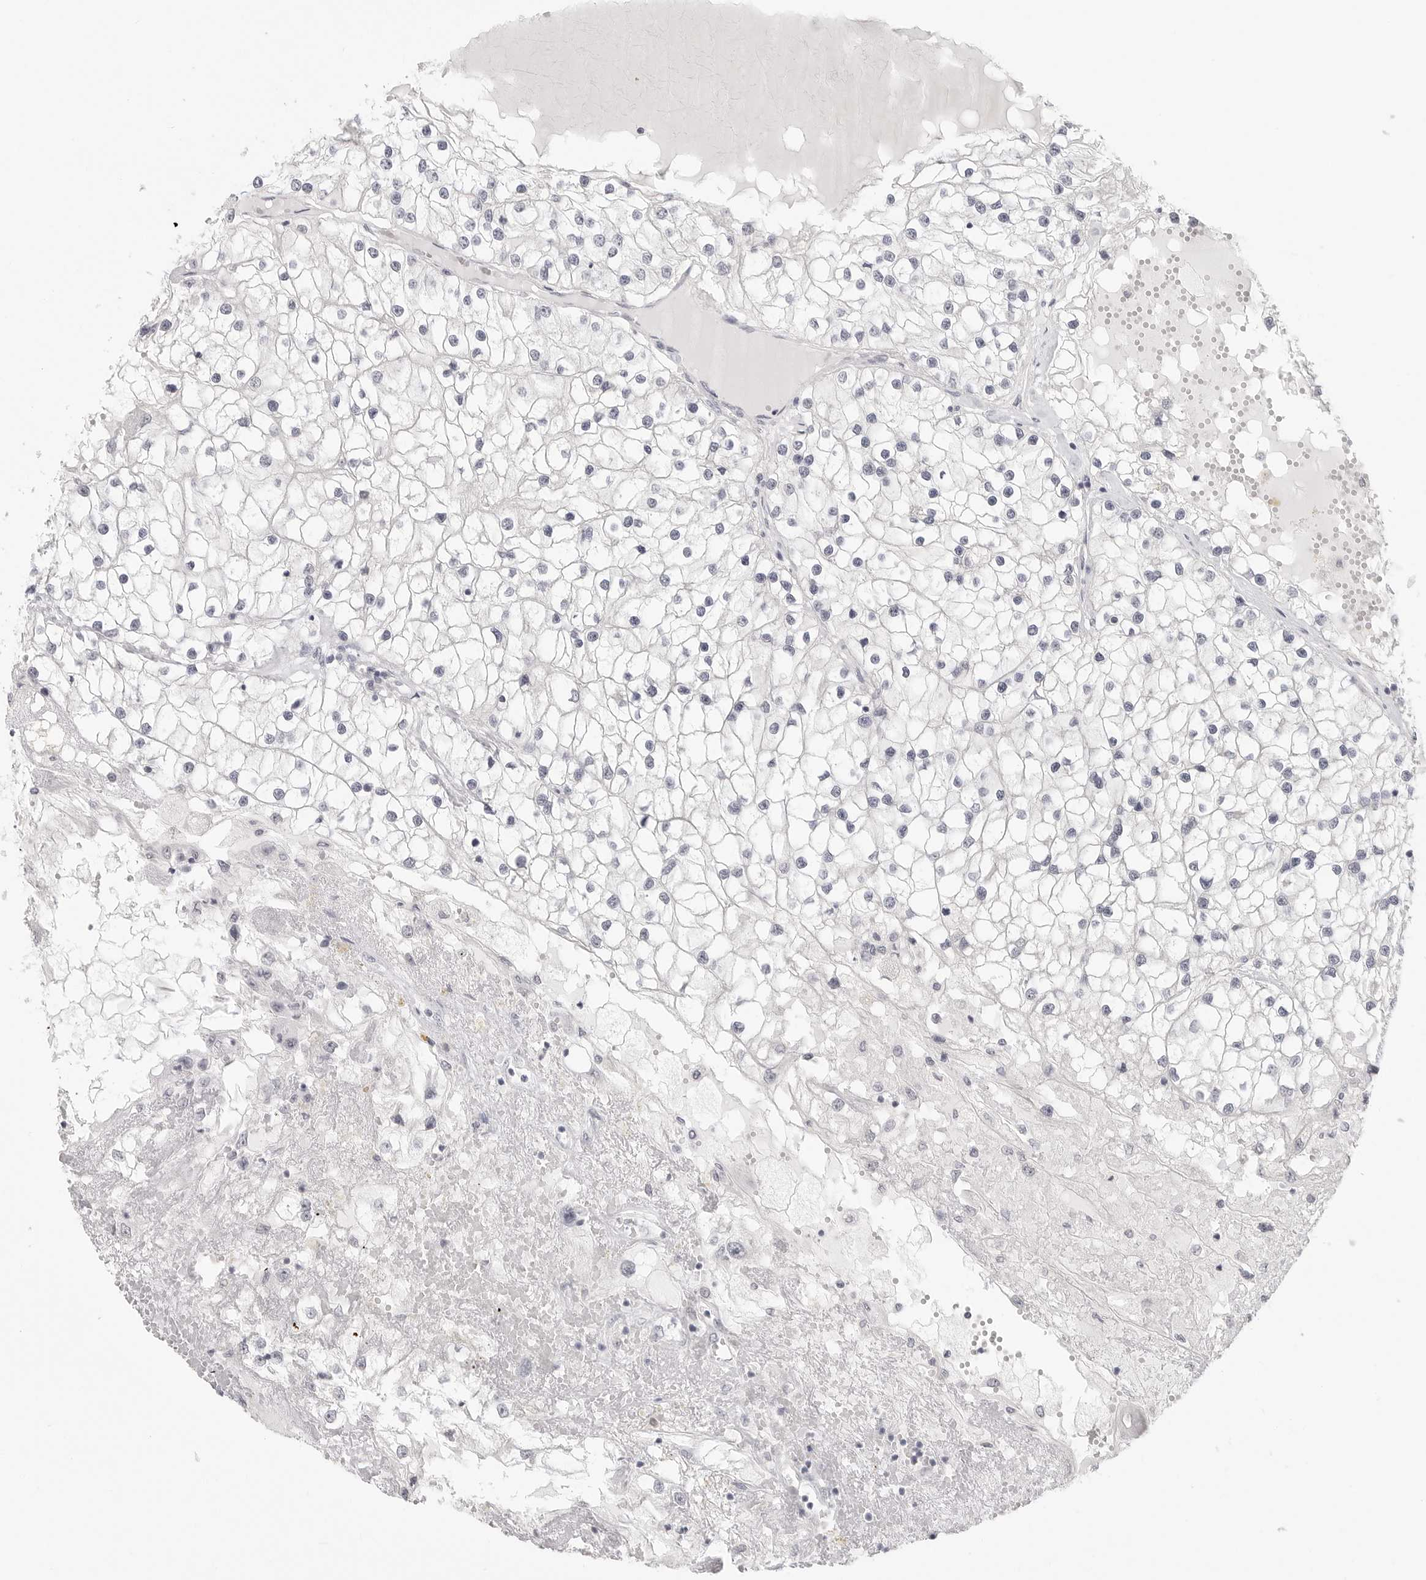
{"staining": {"intensity": "negative", "quantity": "none", "location": "none"}, "tissue": "renal cancer", "cell_type": "Tumor cells", "image_type": "cancer", "snomed": [{"axis": "morphology", "description": "Adenocarcinoma, NOS"}, {"axis": "topography", "description": "Kidney"}], "caption": "Tumor cells show no significant positivity in renal cancer.", "gene": "KLK11", "patient": {"sex": "male", "age": 68}}